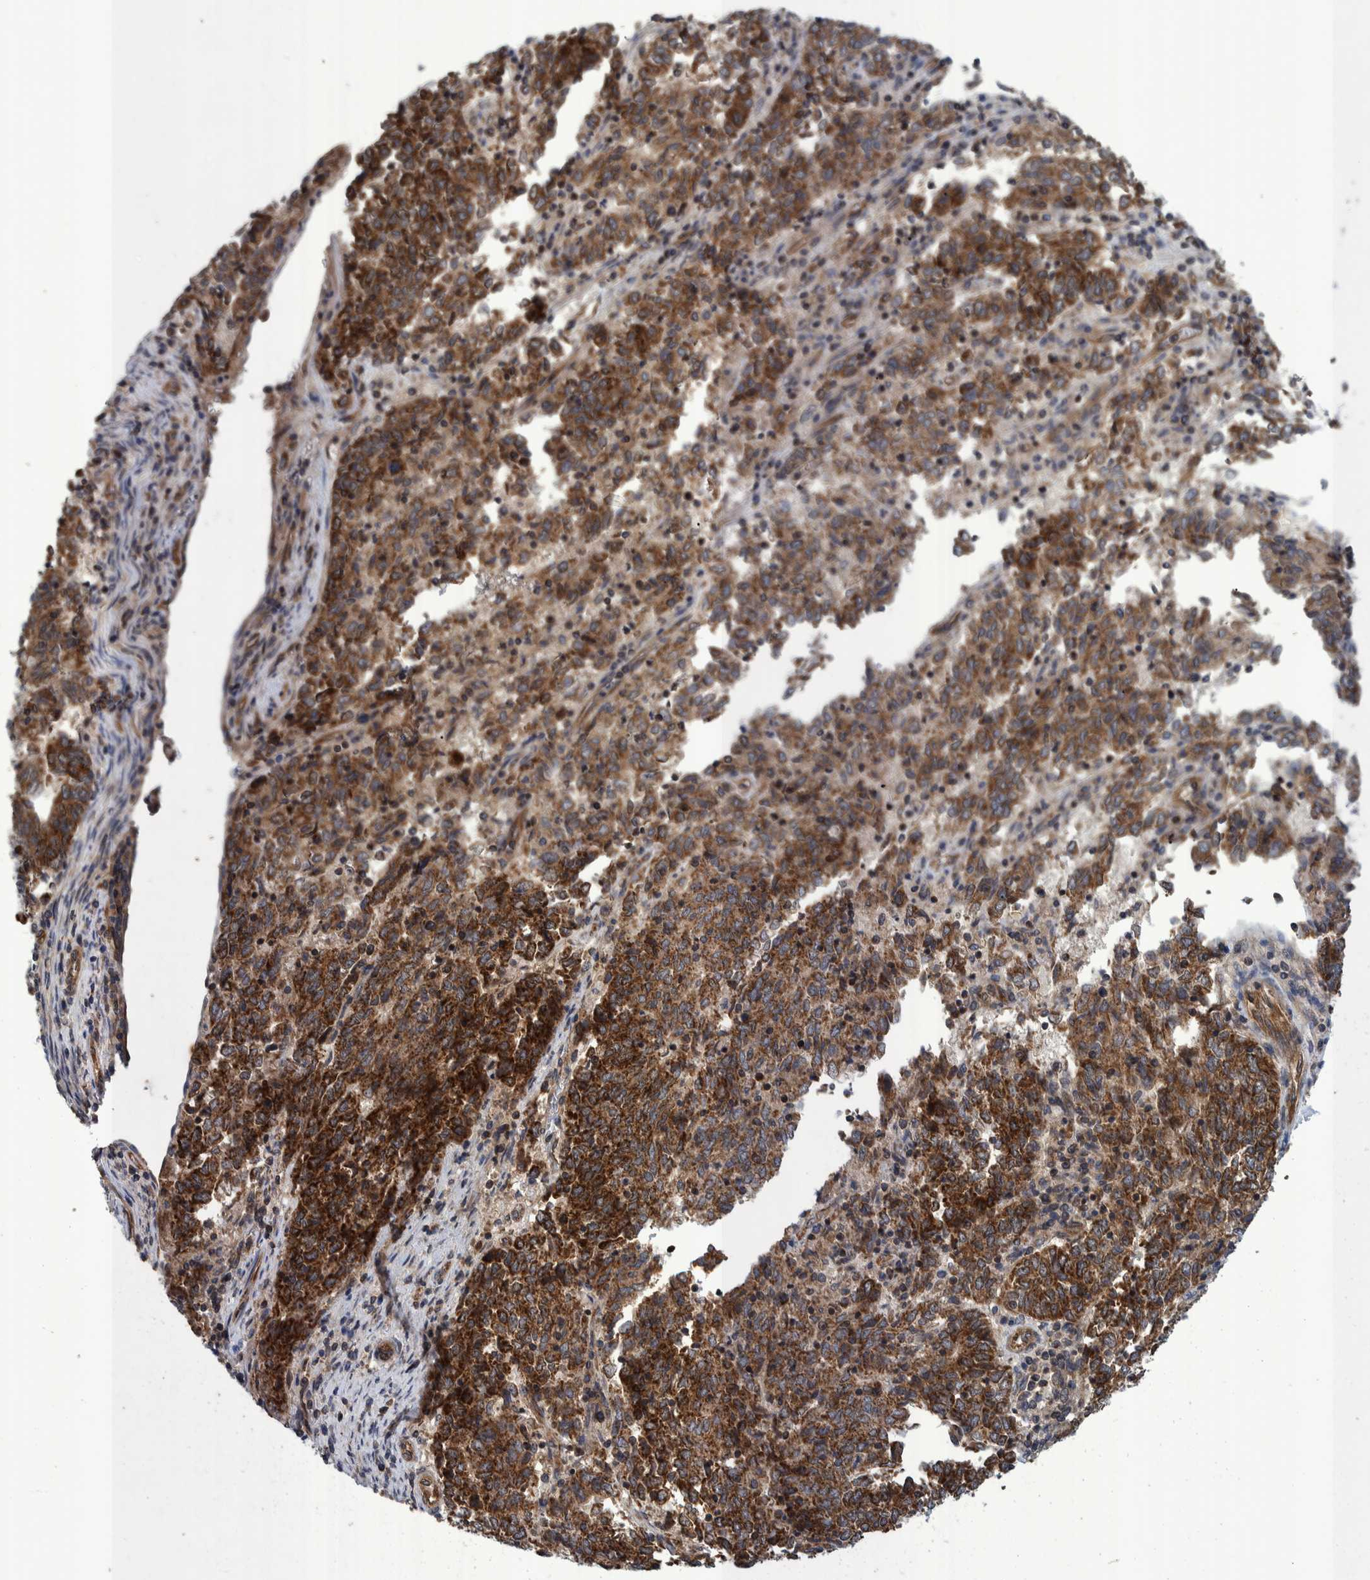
{"staining": {"intensity": "strong", "quantity": ">75%", "location": "cytoplasmic/membranous"}, "tissue": "endometrial cancer", "cell_type": "Tumor cells", "image_type": "cancer", "snomed": [{"axis": "morphology", "description": "Adenocarcinoma, NOS"}, {"axis": "topography", "description": "Endometrium"}], "caption": "Protein positivity by IHC reveals strong cytoplasmic/membranous expression in about >75% of tumor cells in endometrial adenocarcinoma.", "gene": "MRPS7", "patient": {"sex": "female", "age": 80}}